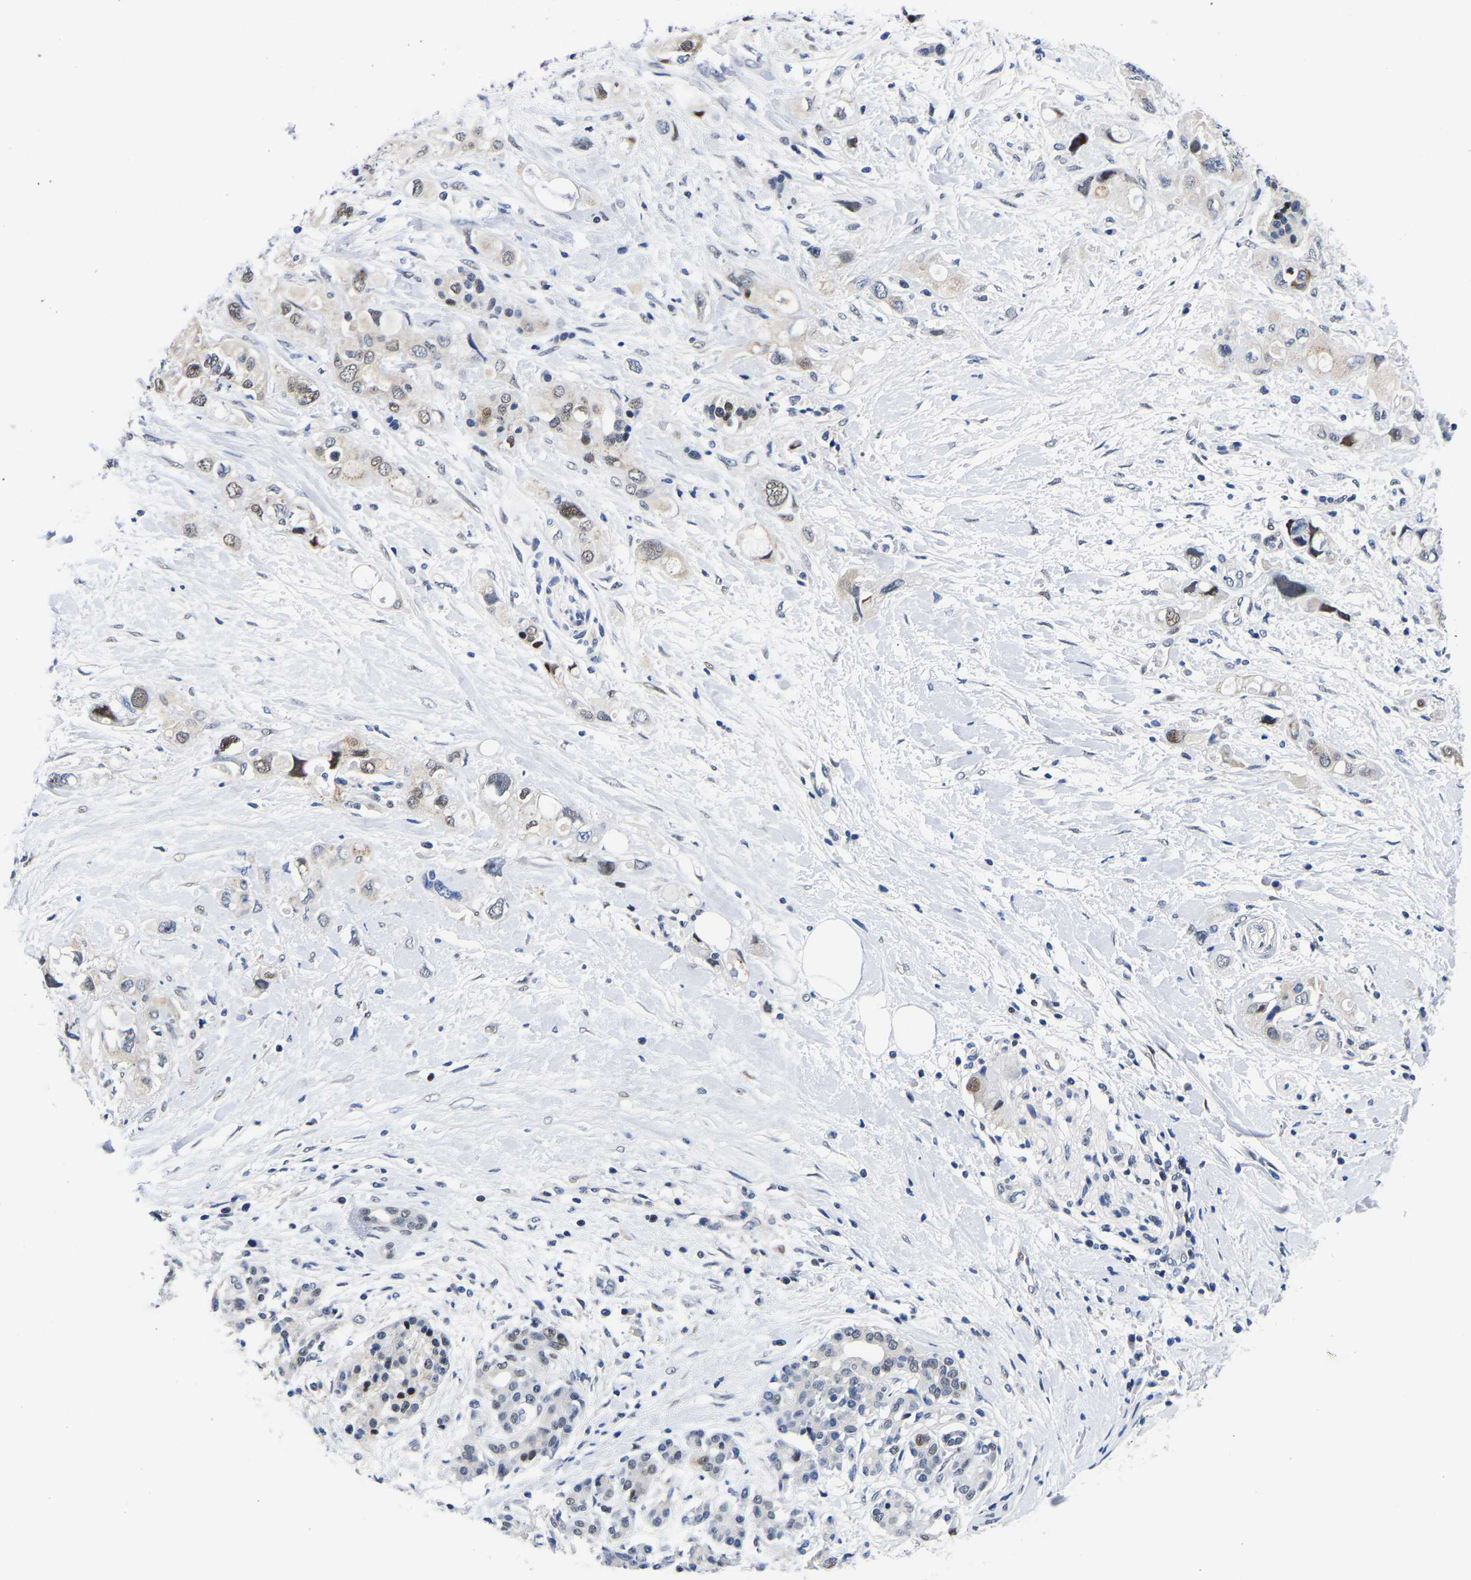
{"staining": {"intensity": "weak", "quantity": "<25%", "location": "nuclear"}, "tissue": "pancreatic cancer", "cell_type": "Tumor cells", "image_type": "cancer", "snomed": [{"axis": "morphology", "description": "Adenocarcinoma, NOS"}, {"axis": "topography", "description": "Pancreas"}], "caption": "The IHC histopathology image has no significant expression in tumor cells of pancreatic cancer tissue.", "gene": "PTRHD1", "patient": {"sex": "female", "age": 56}}